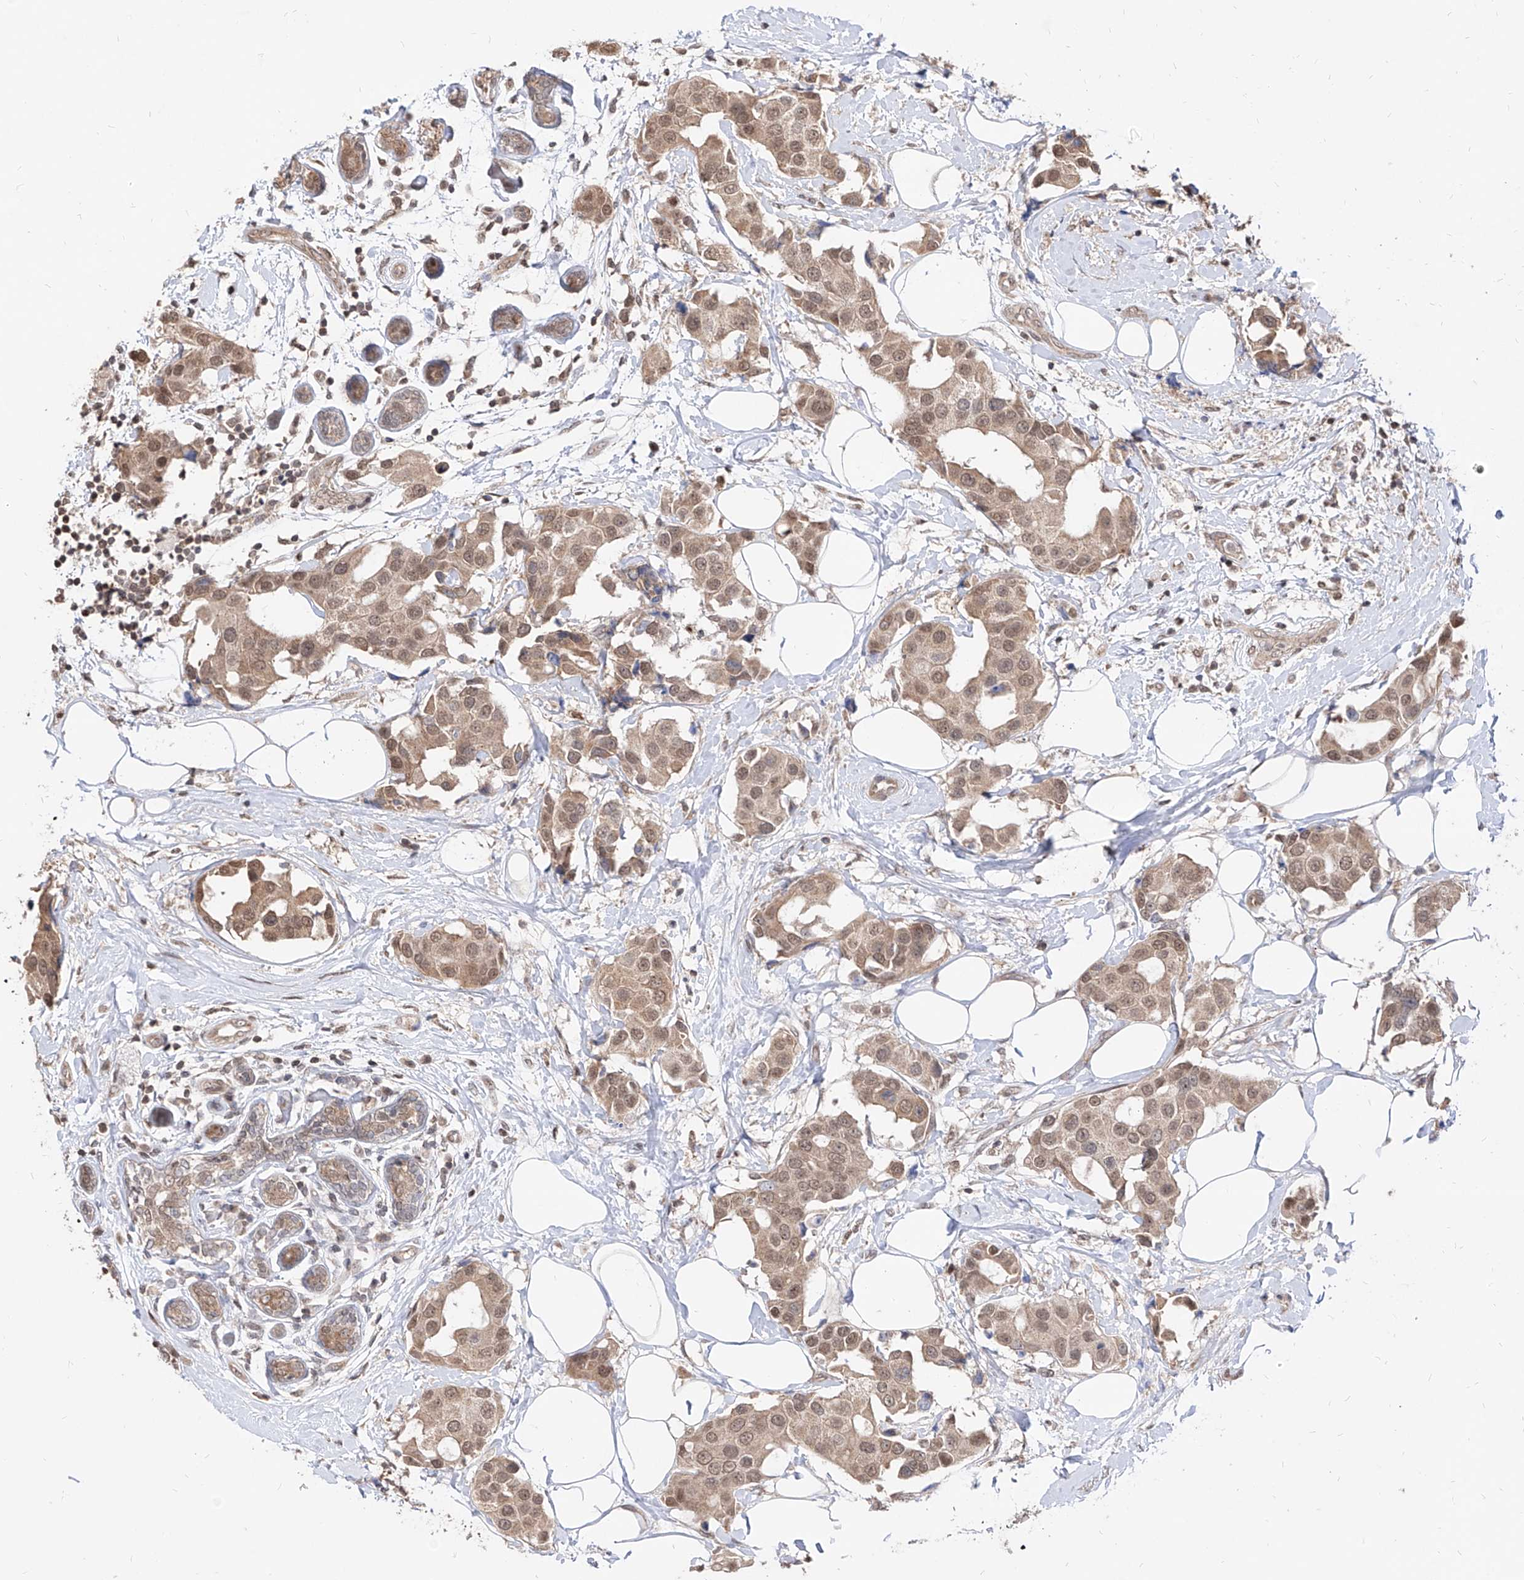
{"staining": {"intensity": "moderate", "quantity": ">75%", "location": "cytoplasmic/membranous,nuclear"}, "tissue": "breast cancer", "cell_type": "Tumor cells", "image_type": "cancer", "snomed": [{"axis": "morphology", "description": "Normal tissue, NOS"}, {"axis": "morphology", "description": "Duct carcinoma"}, {"axis": "topography", "description": "Breast"}], "caption": "The histopathology image demonstrates staining of breast cancer (intraductal carcinoma), revealing moderate cytoplasmic/membranous and nuclear protein positivity (brown color) within tumor cells.", "gene": "C8orf82", "patient": {"sex": "female", "age": 39}}